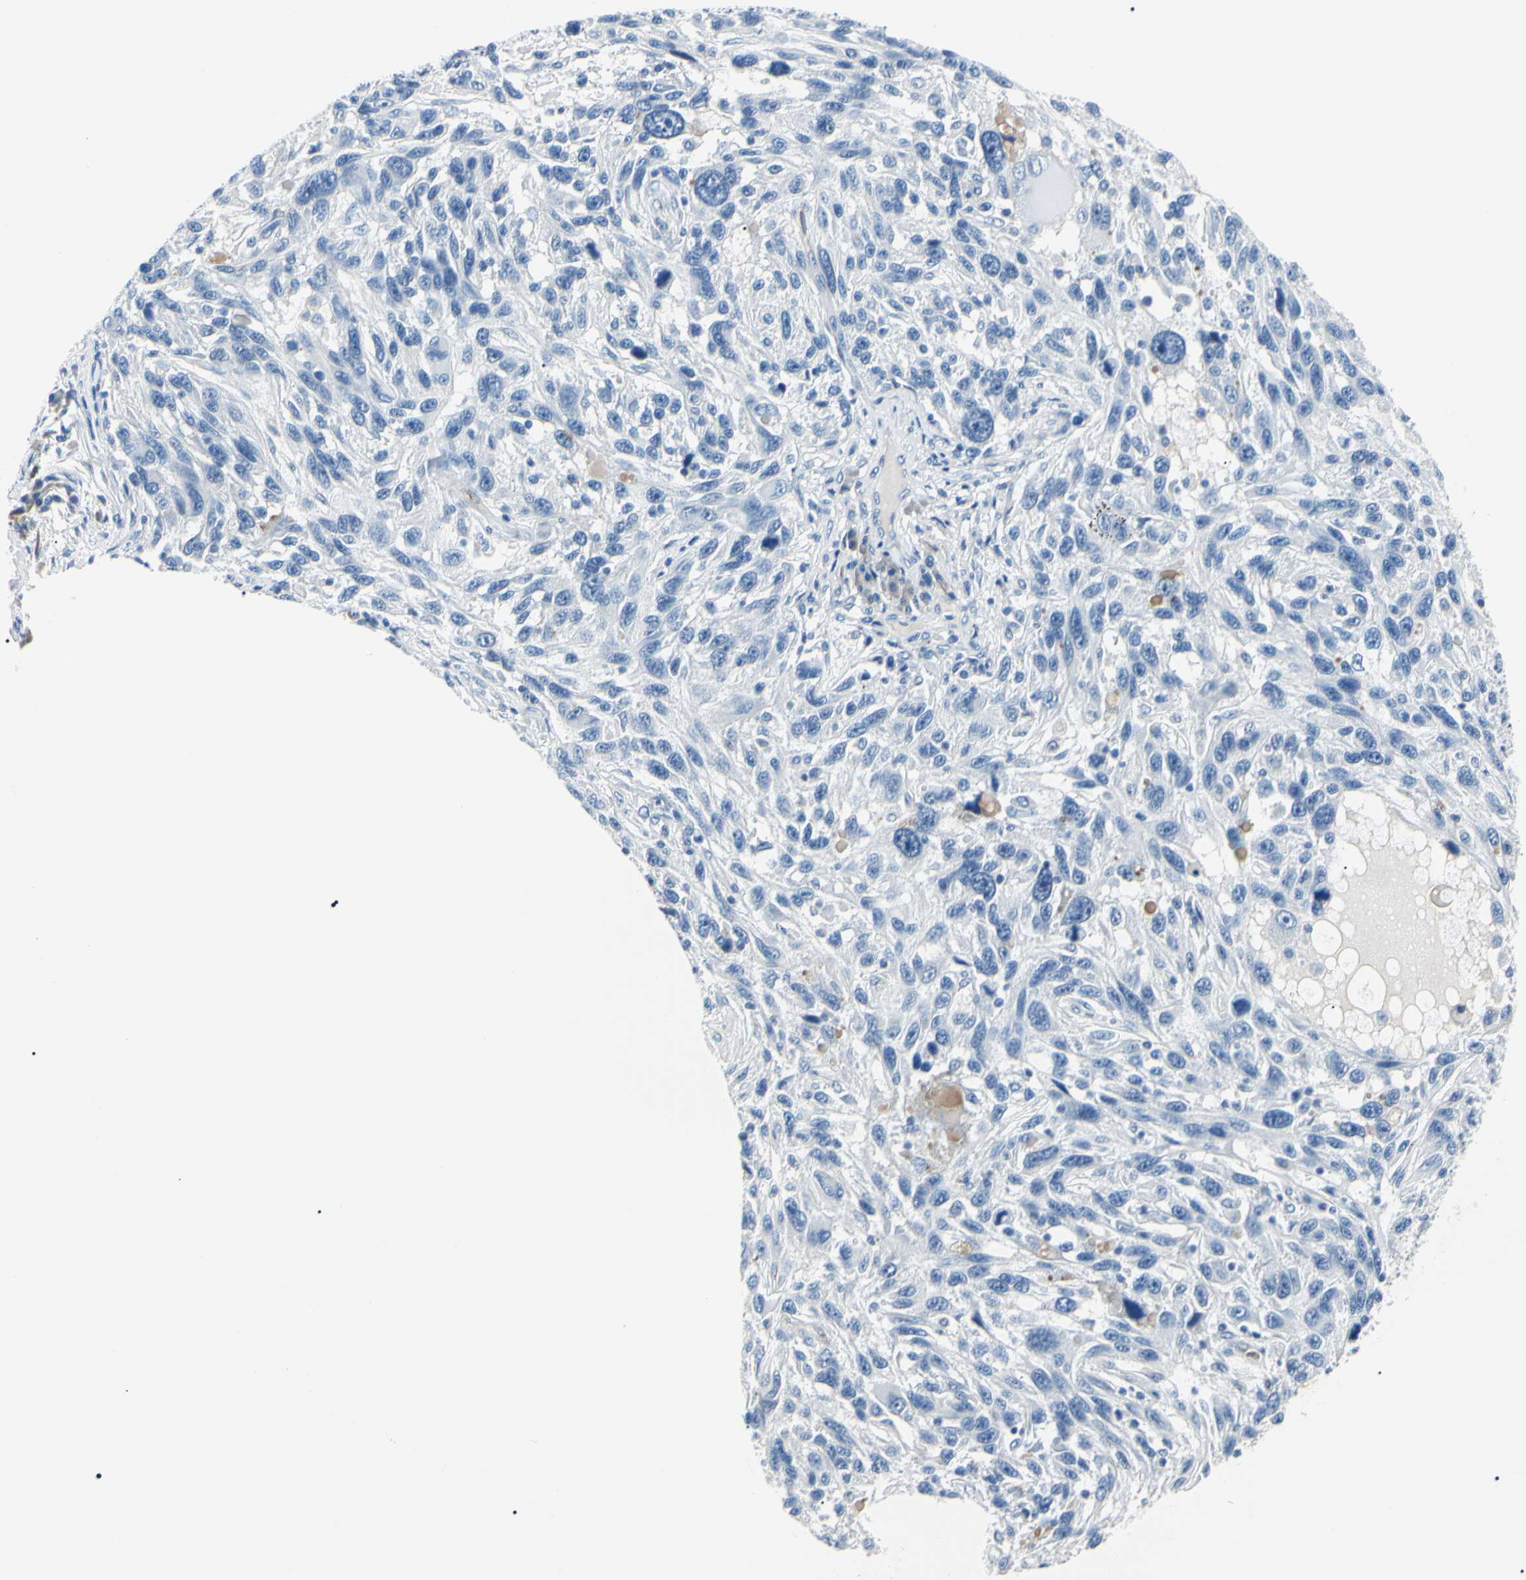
{"staining": {"intensity": "negative", "quantity": "none", "location": "none"}, "tissue": "melanoma", "cell_type": "Tumor cells", "image_type": "cancer", "snomed": [{"axis": "morphology", "description": "Malignant melanoma, NOS"}, {"axis": "topography", "description": "Skin"}], "caption": "Immunohistochemistry (IHC) histopathology image of neoplastic tissue: melanoma stained with DAB reveals no significant protein expression in tumor cells.", "gene": "CA2", "patient": {"sex": "male", "age": 53}}